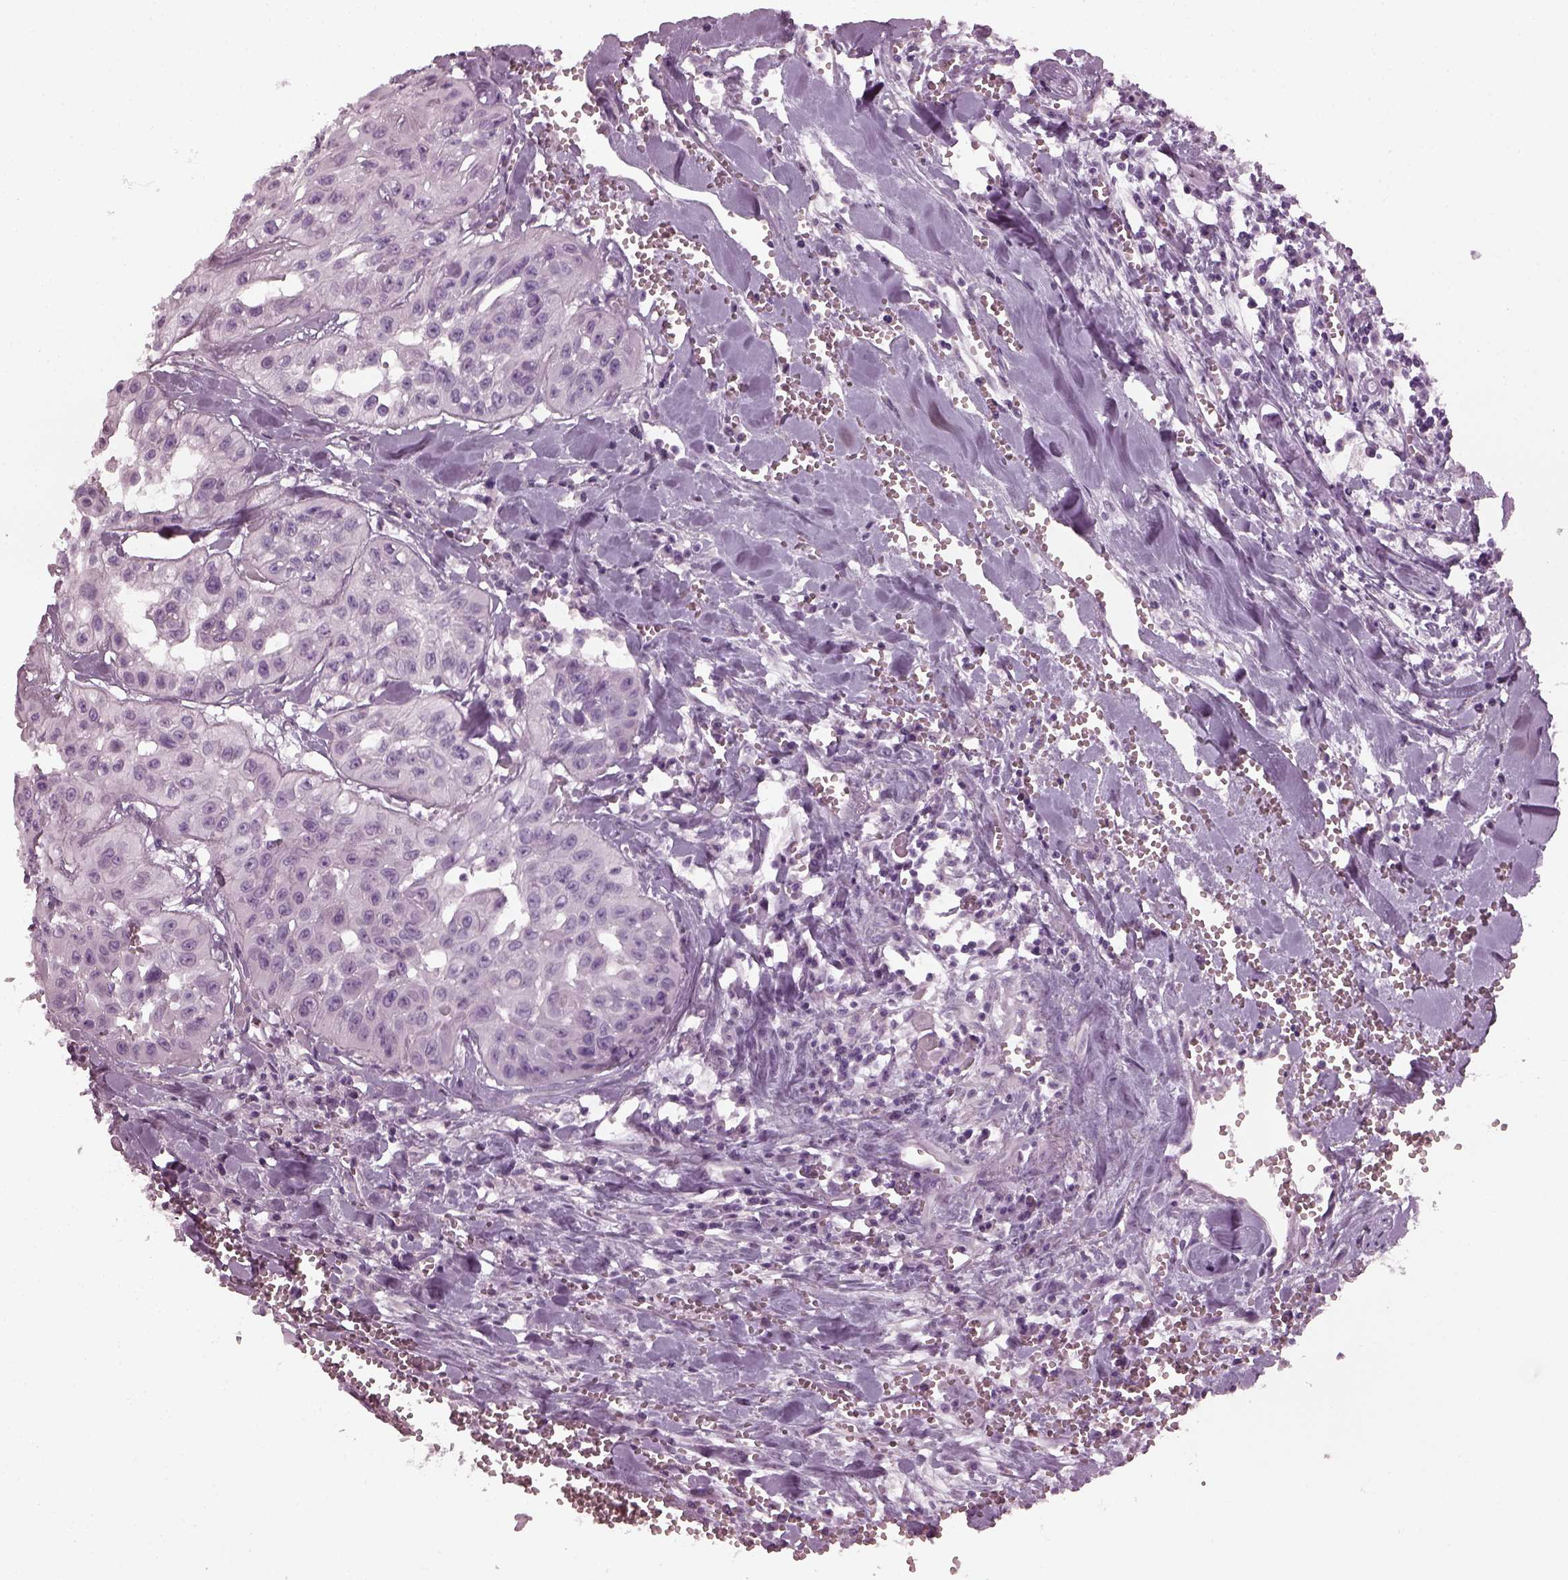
{"staining": {"intensity": "negative", "quantity": "none", "location": "none"}, "tissue": "head and neck cancer", "cell_type": "Tumor cells", "image_type": "cancer", "snomed": [{"axis": "morphology", "description": "Adenocarcinoma, NOS"}, {"axis": "topography", "description": "Head-Neck"}], "caption": "Tumor cells are negative for brown protein staining in head and neck cancer (adenocarcinoma).", "gene": "PDC", "patient": {"sex": "male", "age": 73}}